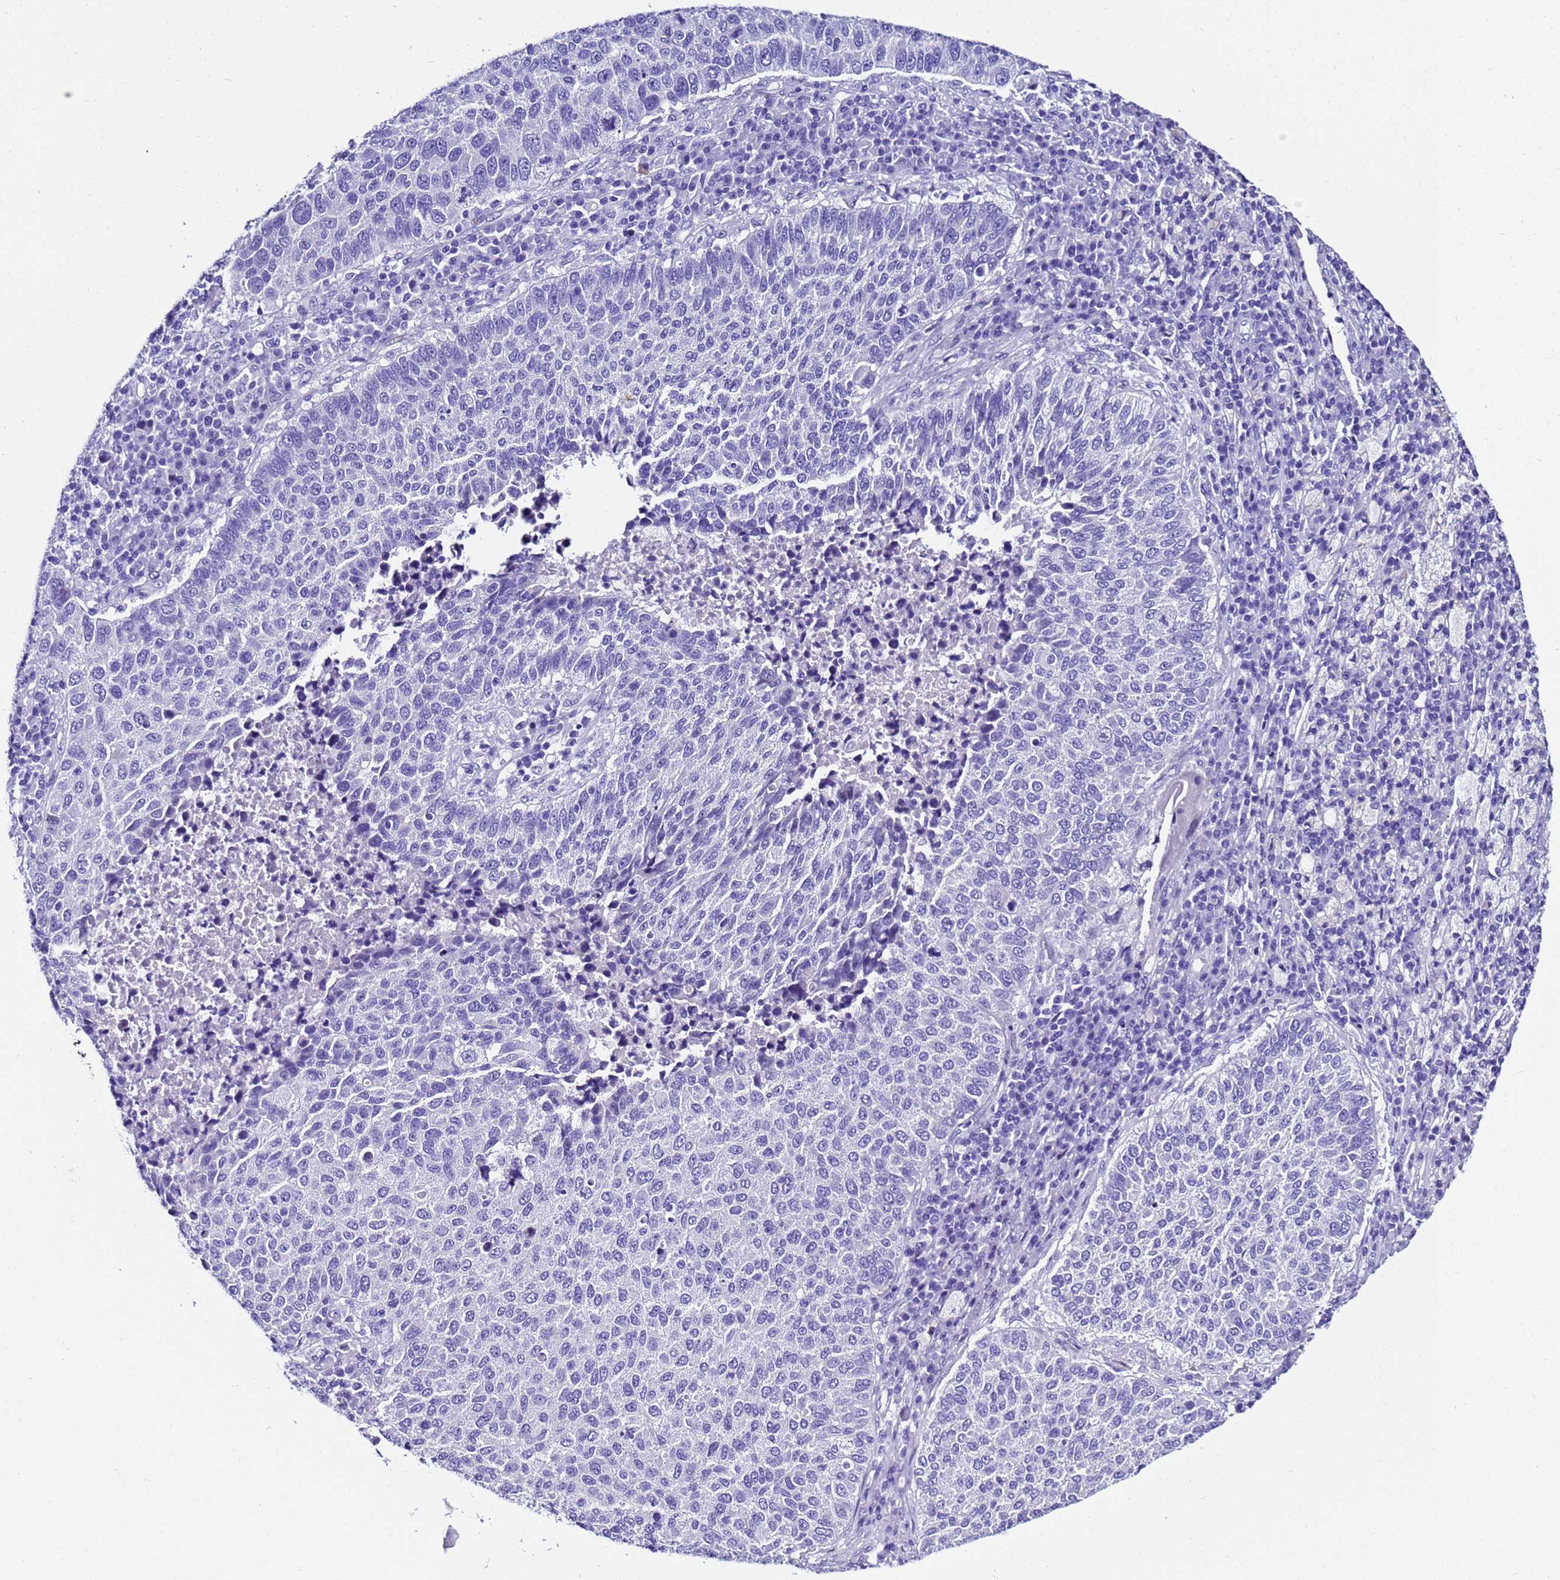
{"staining": {"intensity": "negative", "quantity": "none", "location": "none"}, "tissue": "lung cancer", "cell_type": "Tumor cells", "image_type": "cancer", "snomed": [{"axis": "morphology", "description": "Squamous cell carcinoma, NOS"}, {"axis": "topography", "description": "Lung"}], "caption": "Immunohistochemical staining of squamous cell carcinoma (lung) exhibits no significant expression in tumor cells. Brightfield microscopy of IHC stained with DAB (brown) and hematoxylin (blue), captured at high magnification.", "gene": "ZNF417", "patient": {"sex": "male", "age": 73}}